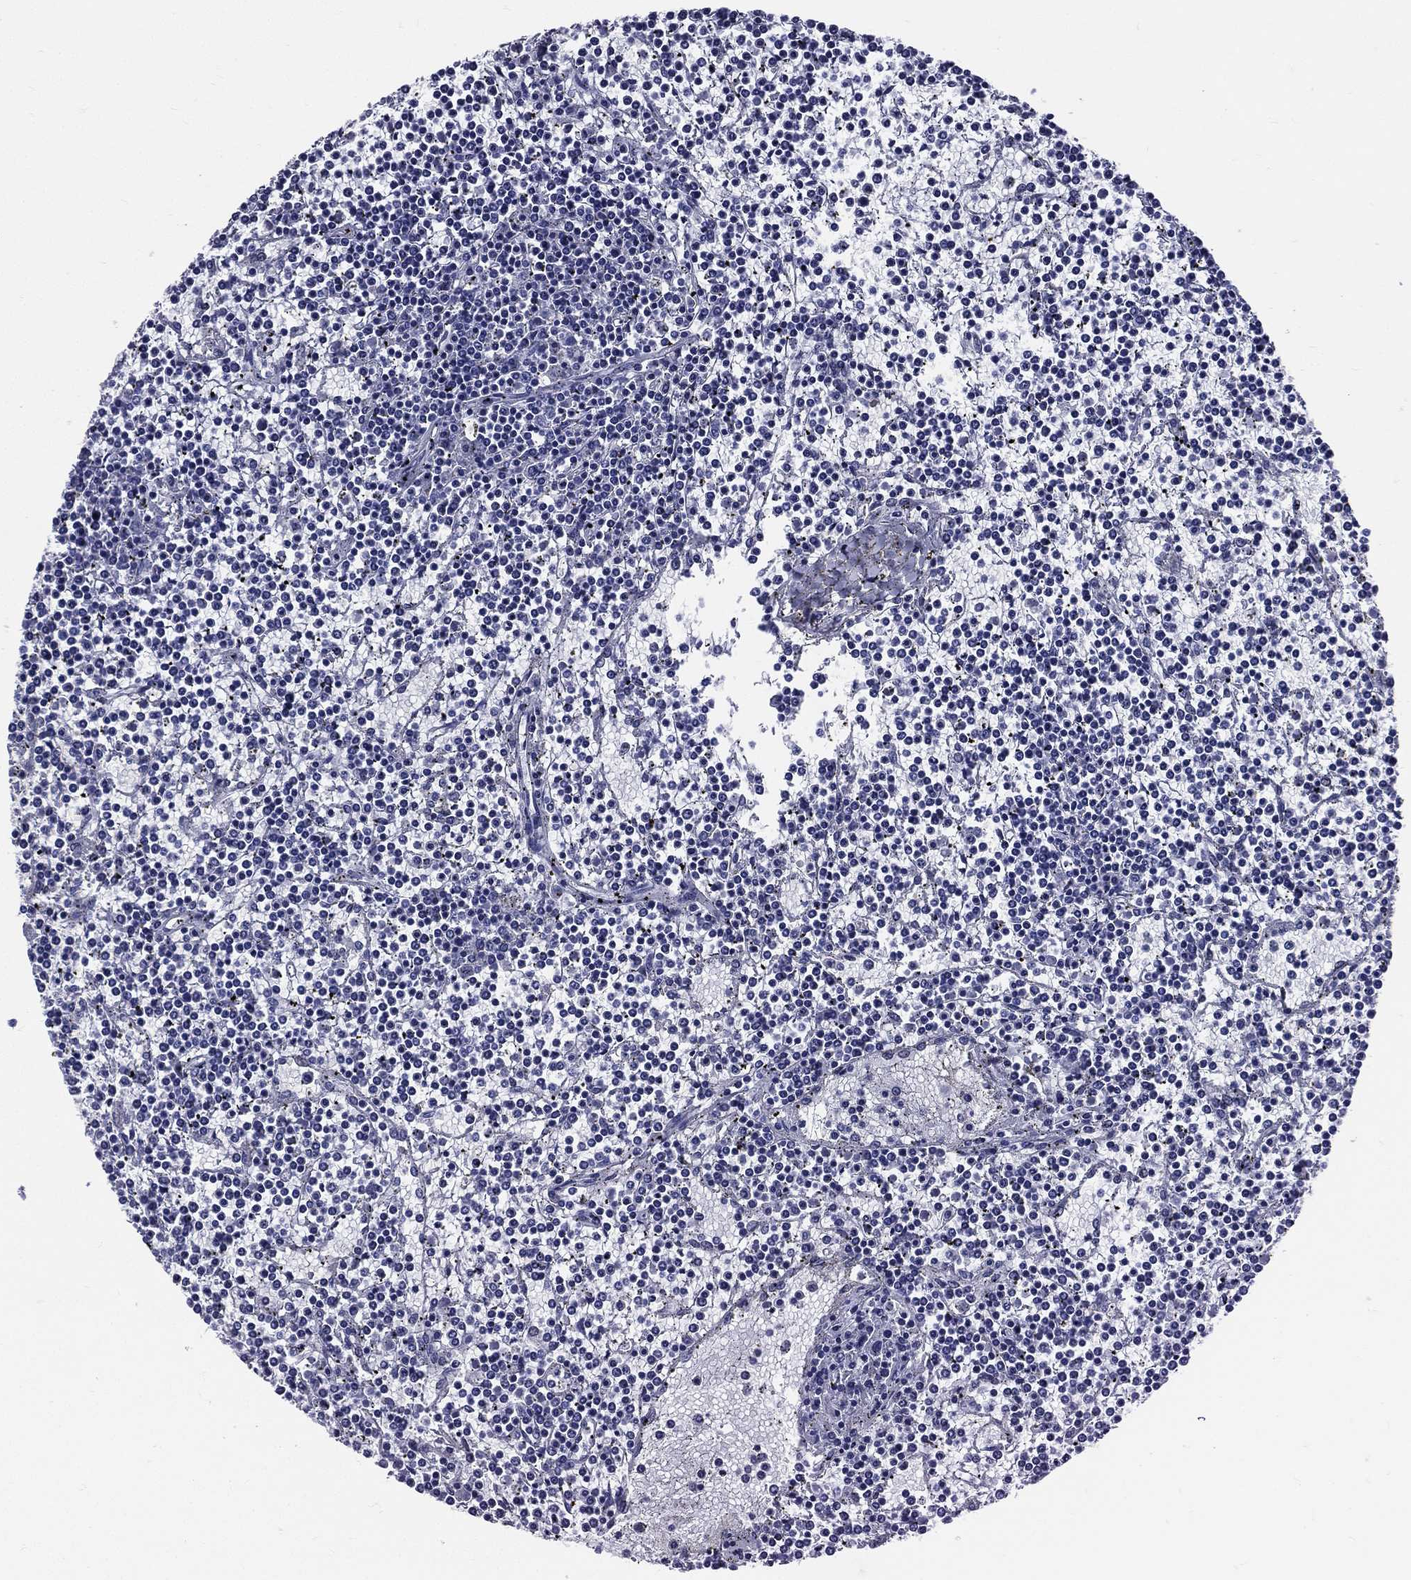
{"staining": {"intensity": "negative", "quantity": "none", "location": "none"}, "tissue": "lymphoma", "cell_type": "Tumor cells", "image_type": "cancer", "snomed": [{"axis": "morphology", "description": "Malignant lymphoma, non-Hodgkin's type, Low grade"}, {"axis": "topography", "description": "Spleen"}], "caption": "Lymphoma was stained to show a protein in brown. There is no significant expression in tumor cells.", "gene": "DPYS", "patient": {"sex": "female", "age": 19}}